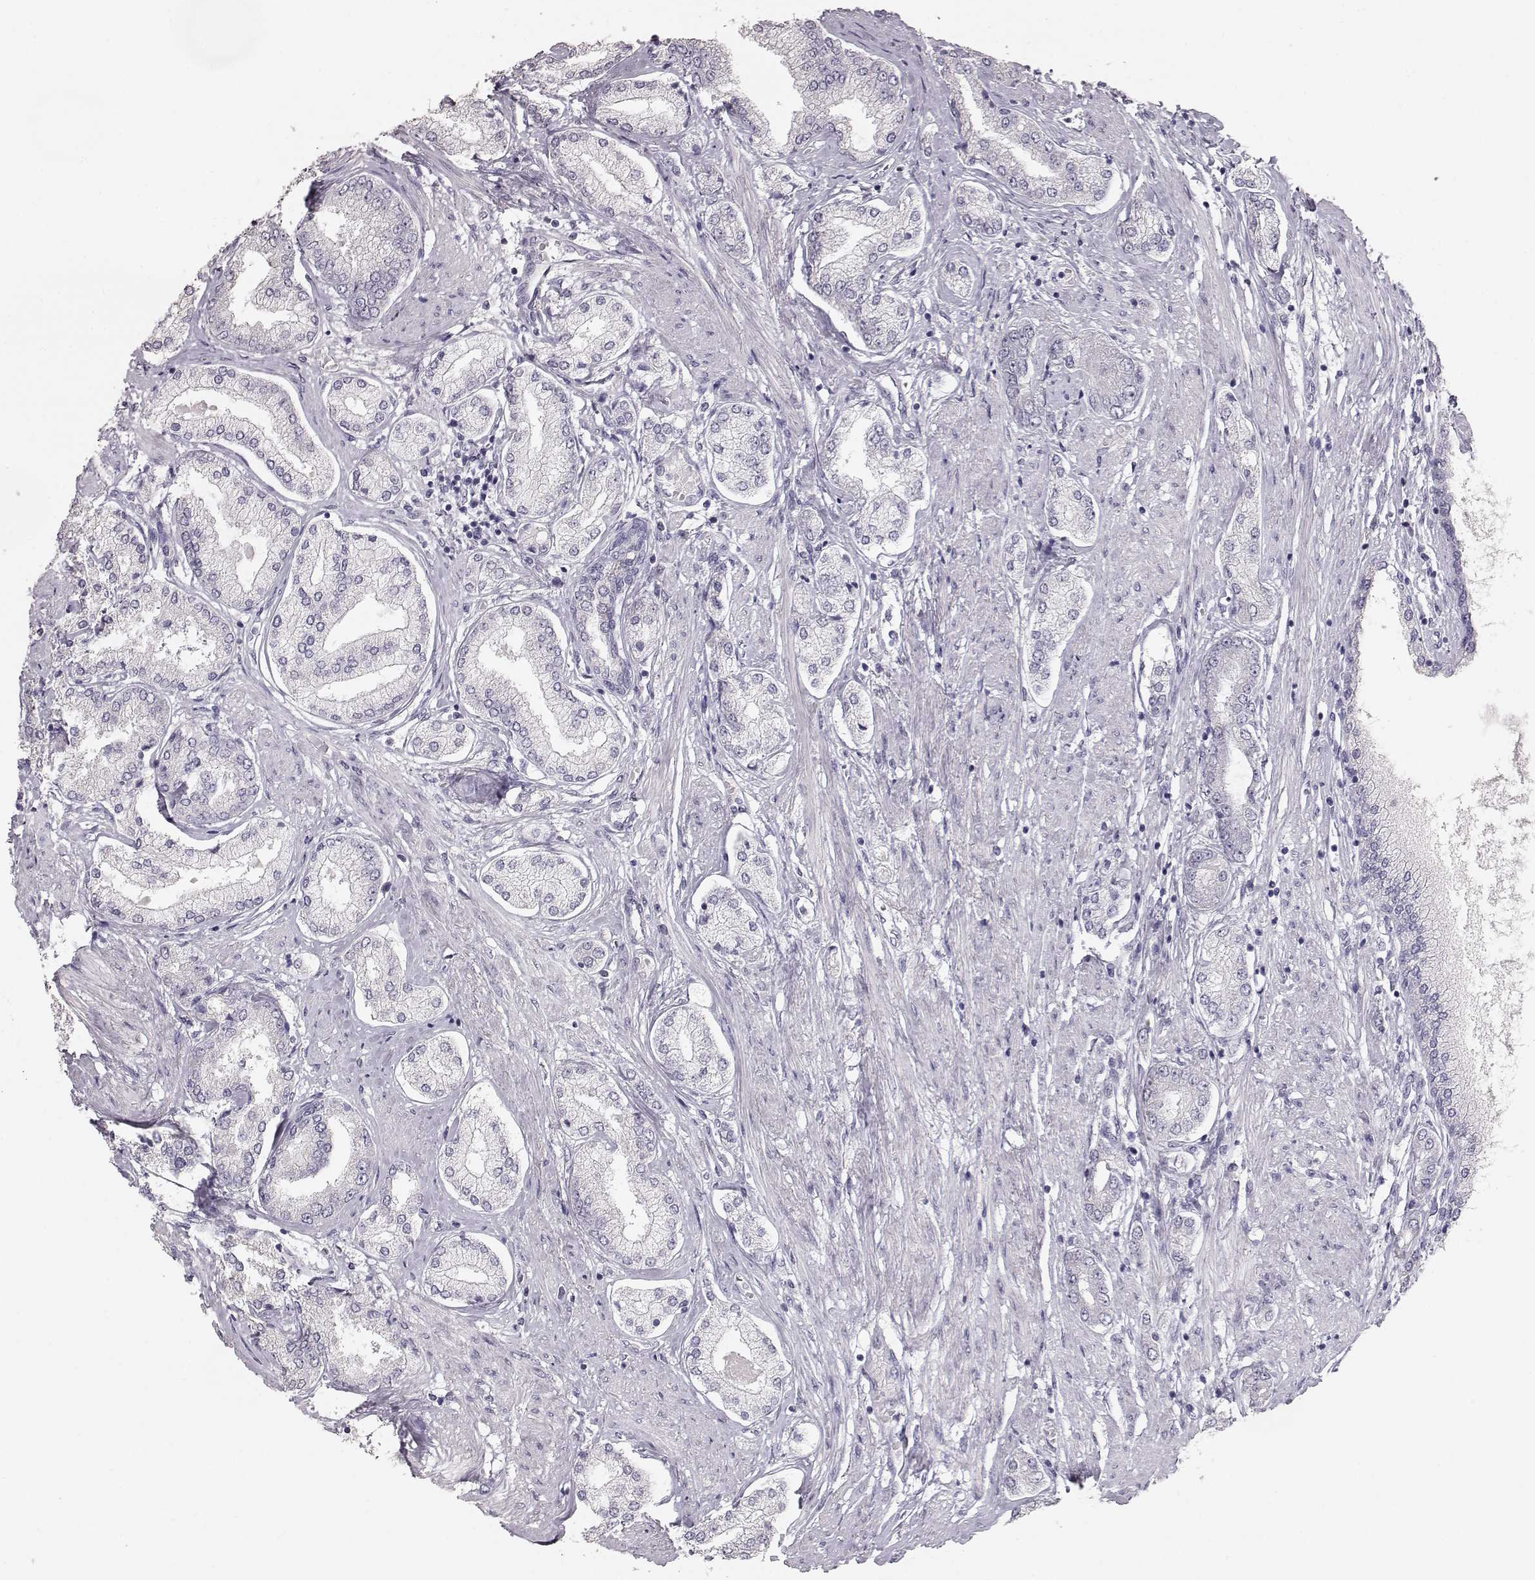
{"staining": {"intensity": "negative", "quantity": "none", "location": "none"}, "tissue": "prostate cancer", "cell_type": "Tumor cells", "image_type": "cancer", "snomed": [{"axis": "morphology", "description": "Adenocarcinoma, NOS"}, {"axis": "topography", "description": "Prostate"}], "caption": "IHC histopathology image of human prostate cancer (adenocarcinoma) stained for a protein (brown), which demonstrates no positivity in tumor cells.", "gene": "KRT33A", "patient": {"sex": "male", "age": 63}}